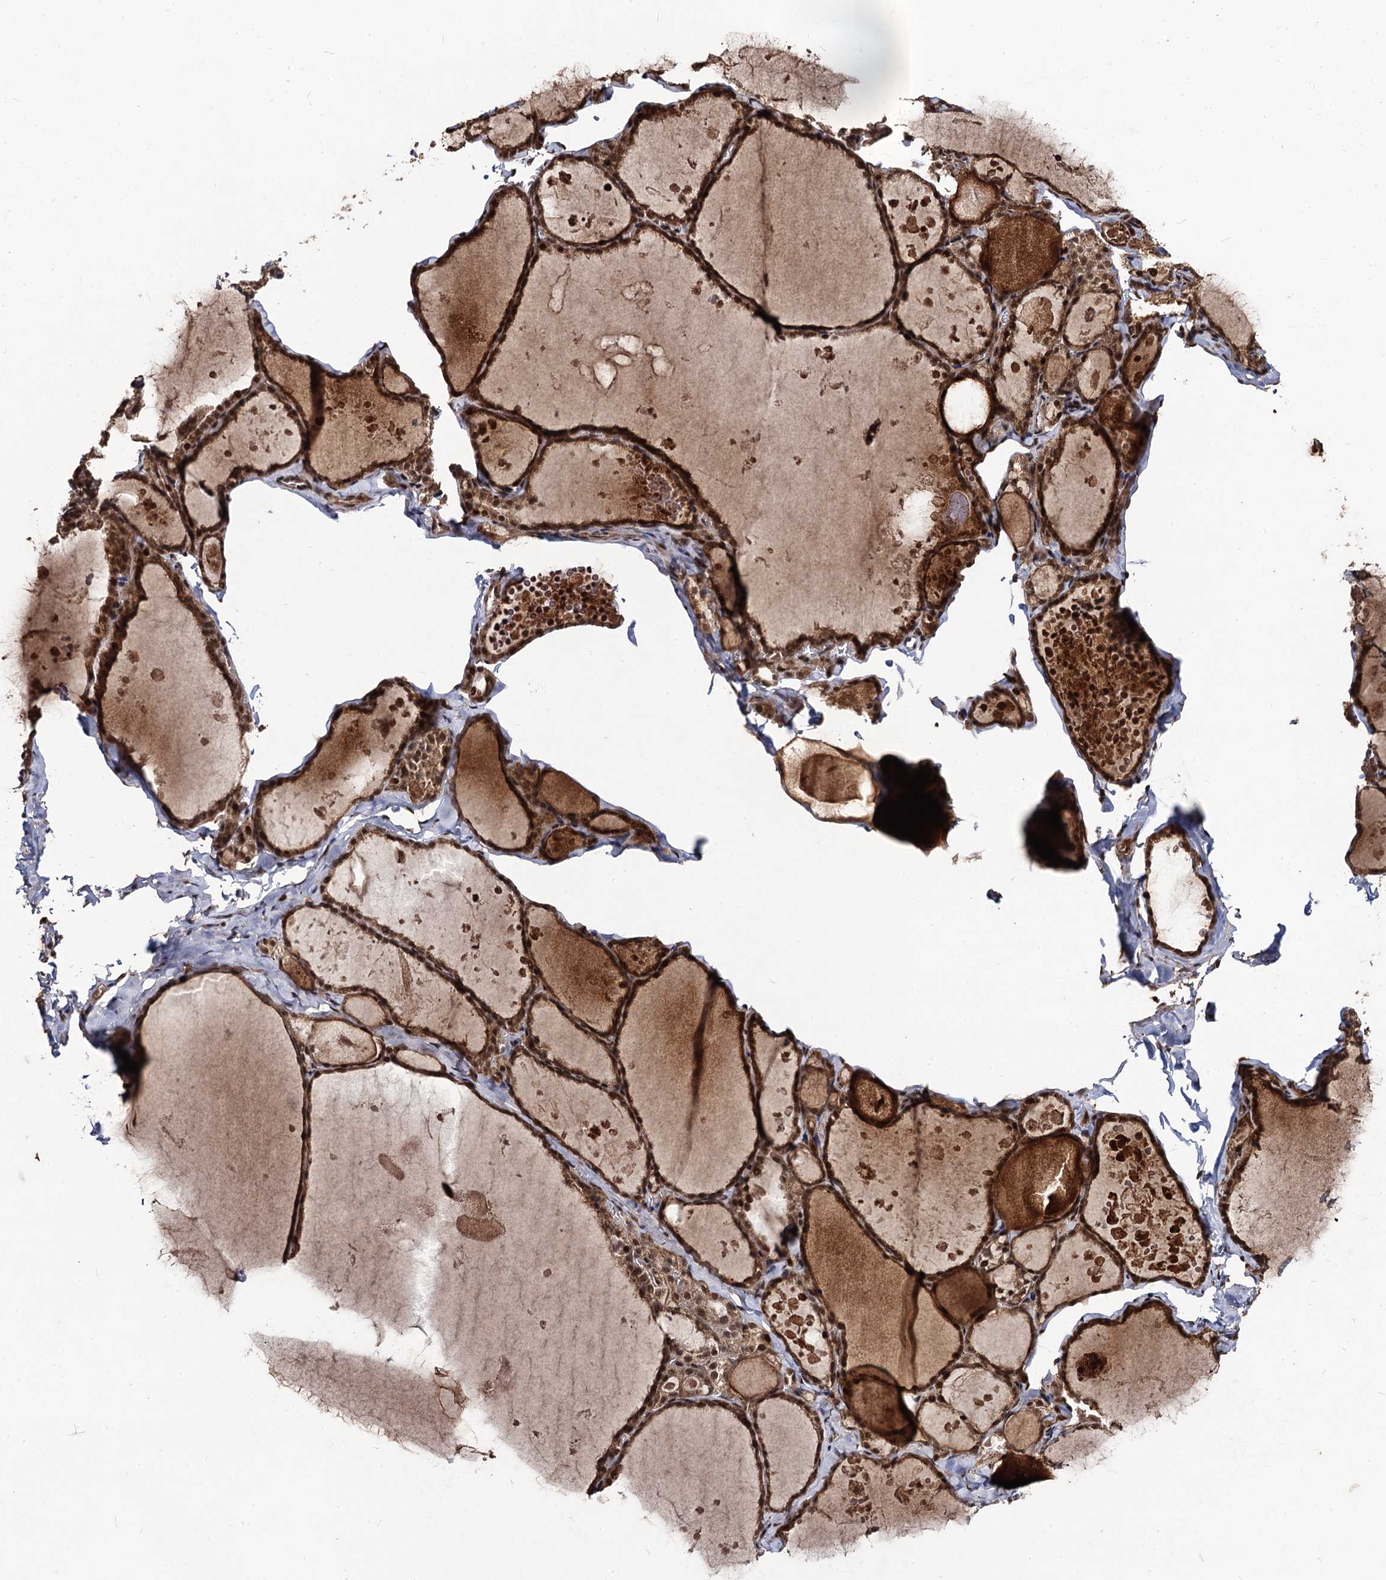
{"staining": {"intensity": "strong", "quantity": ">75%", "location": "cytoplasmic/membranous,nuclear"}, "tissue": "thyroid gland", "cell_type": "Glandular cells", "image_type": "normal", "snomed": [{"axis": "morphology", "description": "Normal tissue, NOS"}, {"axis": "topography", "description": "Thyroid gland"}], "caption": "Immunohistochemistry (IHC) (DAB) staining of unremarkable thyroid gland exhibits strong cytoplasmic/membranous,nuclear protein expression in approximately >75% of glandular cells.", "gene": "SFSWAP", "patient": {"sex": "male", "age": 56}}